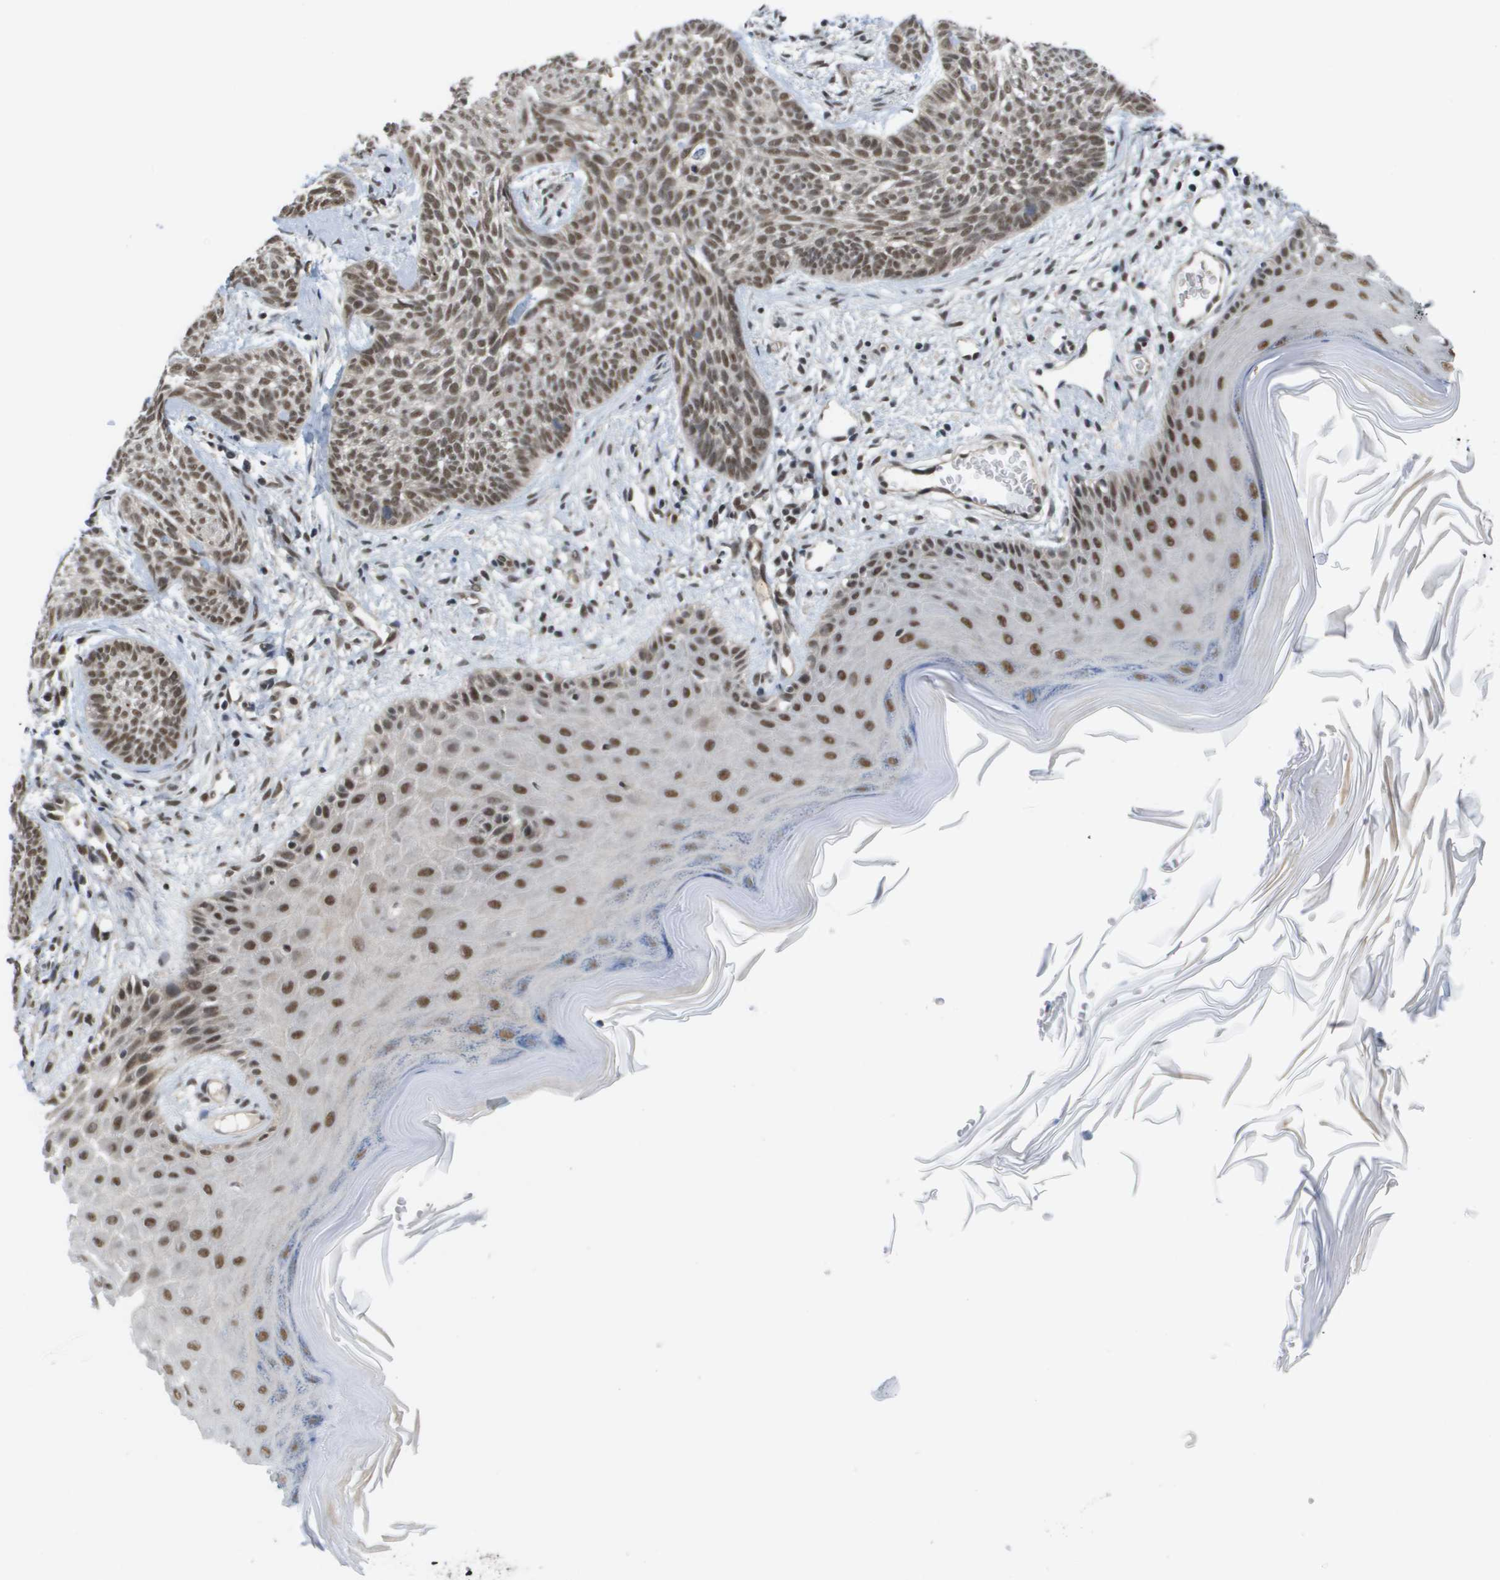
{"staining": {"intensity": "moderate", "quantity": ">75%", "location": "nuclear"}, "tissue": "skin cancer", "cell_type": "Tumor cells", "image_type": "cancer", "snomed": [{"axis": "morphology", "description": "Basal cell carcinoma"}, {"axis": "topography", "description": "Skin"}], "caption": "Approximately >75% of tumor cells in skin cancer exhibit moderate nuclear protein positivity as visualized by brown immunohistochemical staining.", "gene": "ISY1", "patient": {"sex": "female", "age": 59}}